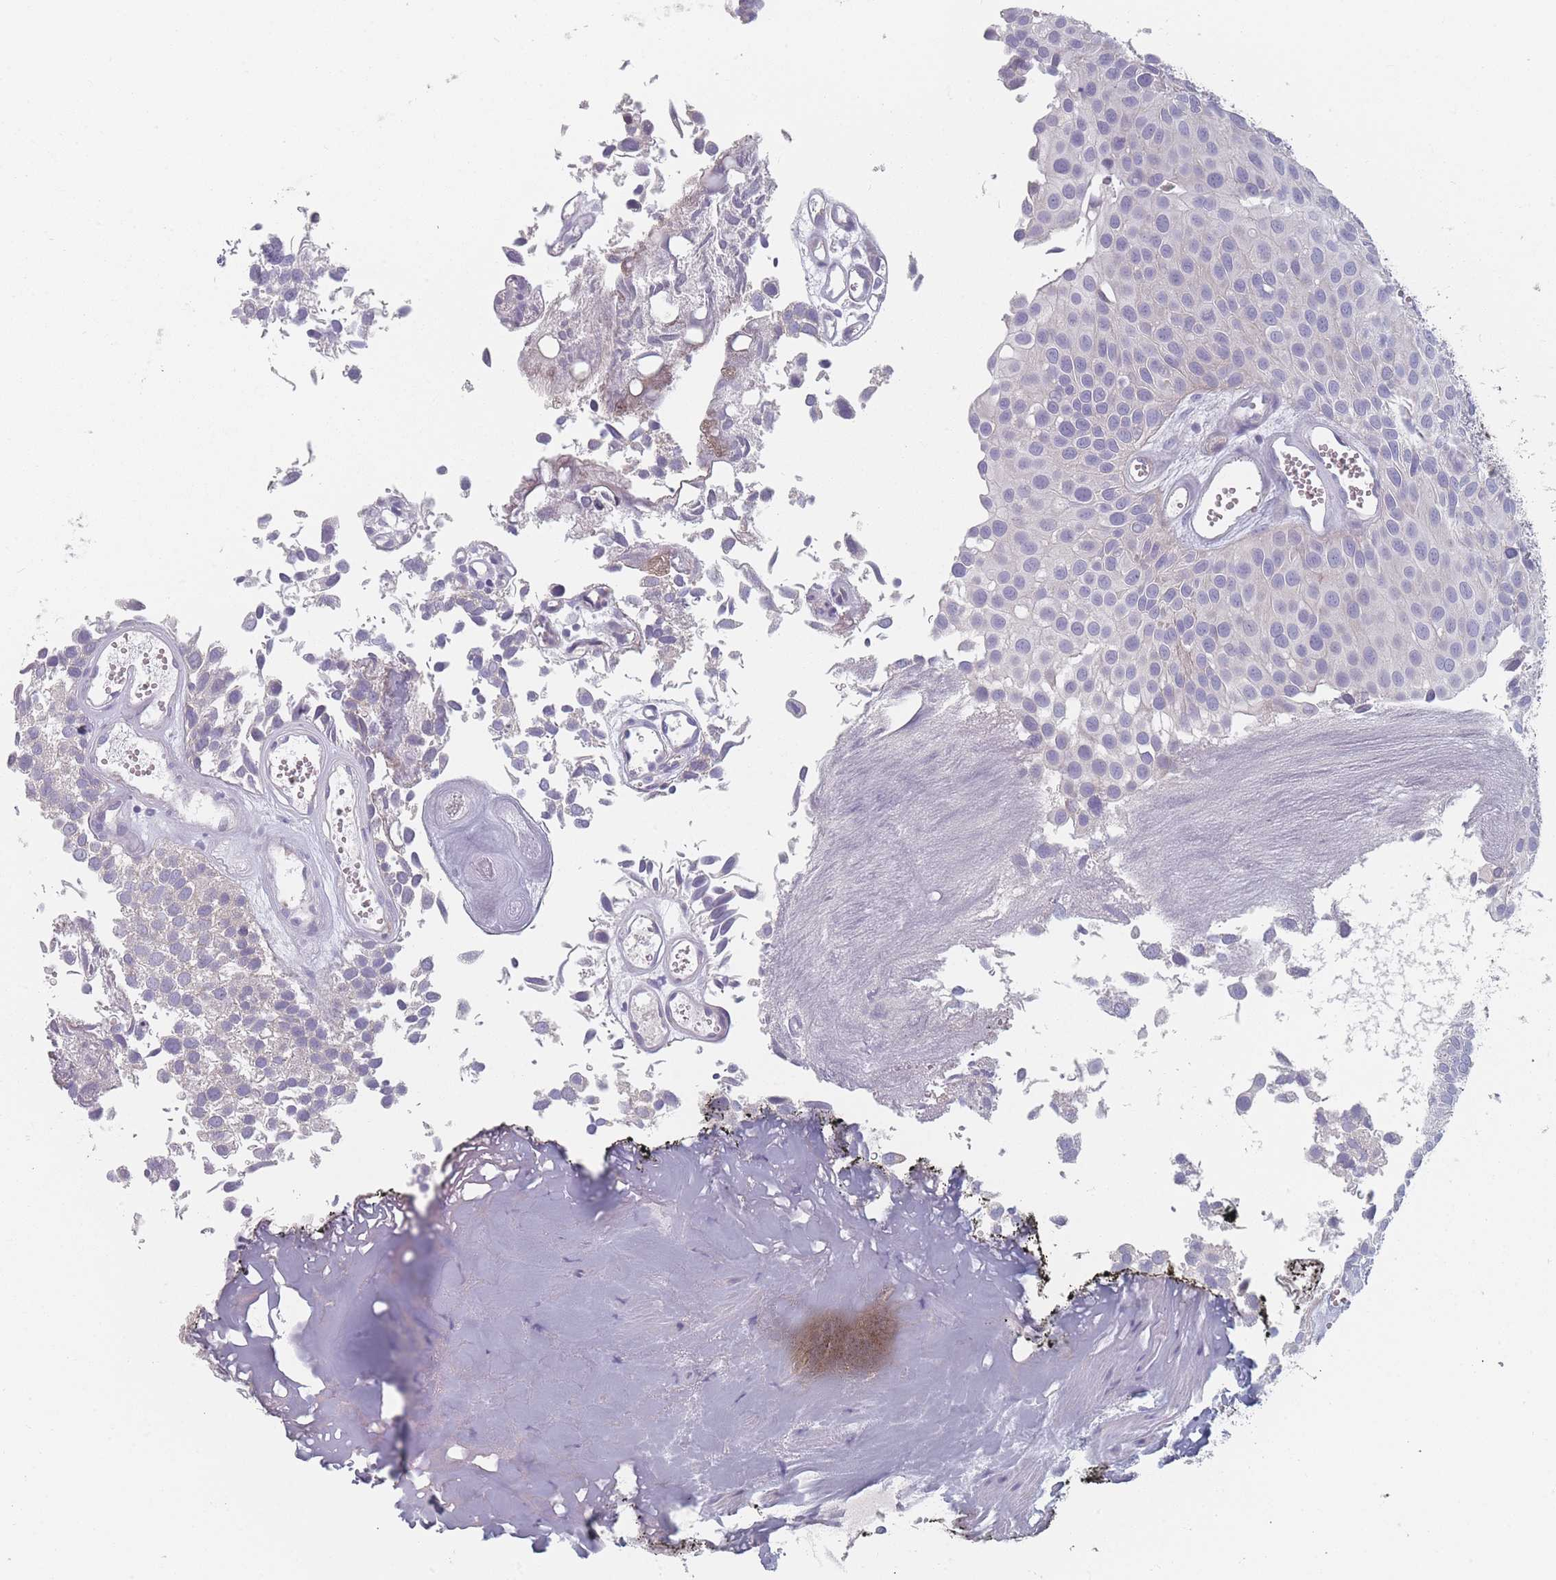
{"staining": {"intensity": "negative", "quantity": "none", "location": "none"}, "tissue": "urothelial cancer", "cell_type": "Tumor cells", "image_type": "cancer", "snomed": [{"axis": "morphology", "description": "Urothelial carcinoma, Low grade"}, {"axis": "topography", "description": "Urinary bladder"}], "caption": "DAB immunohistochemical staining of human urothelial cancer displays no significant staining in tumor cells.", "gene": "CACNG5", "patient": {"sex": "male", "age": 88}}